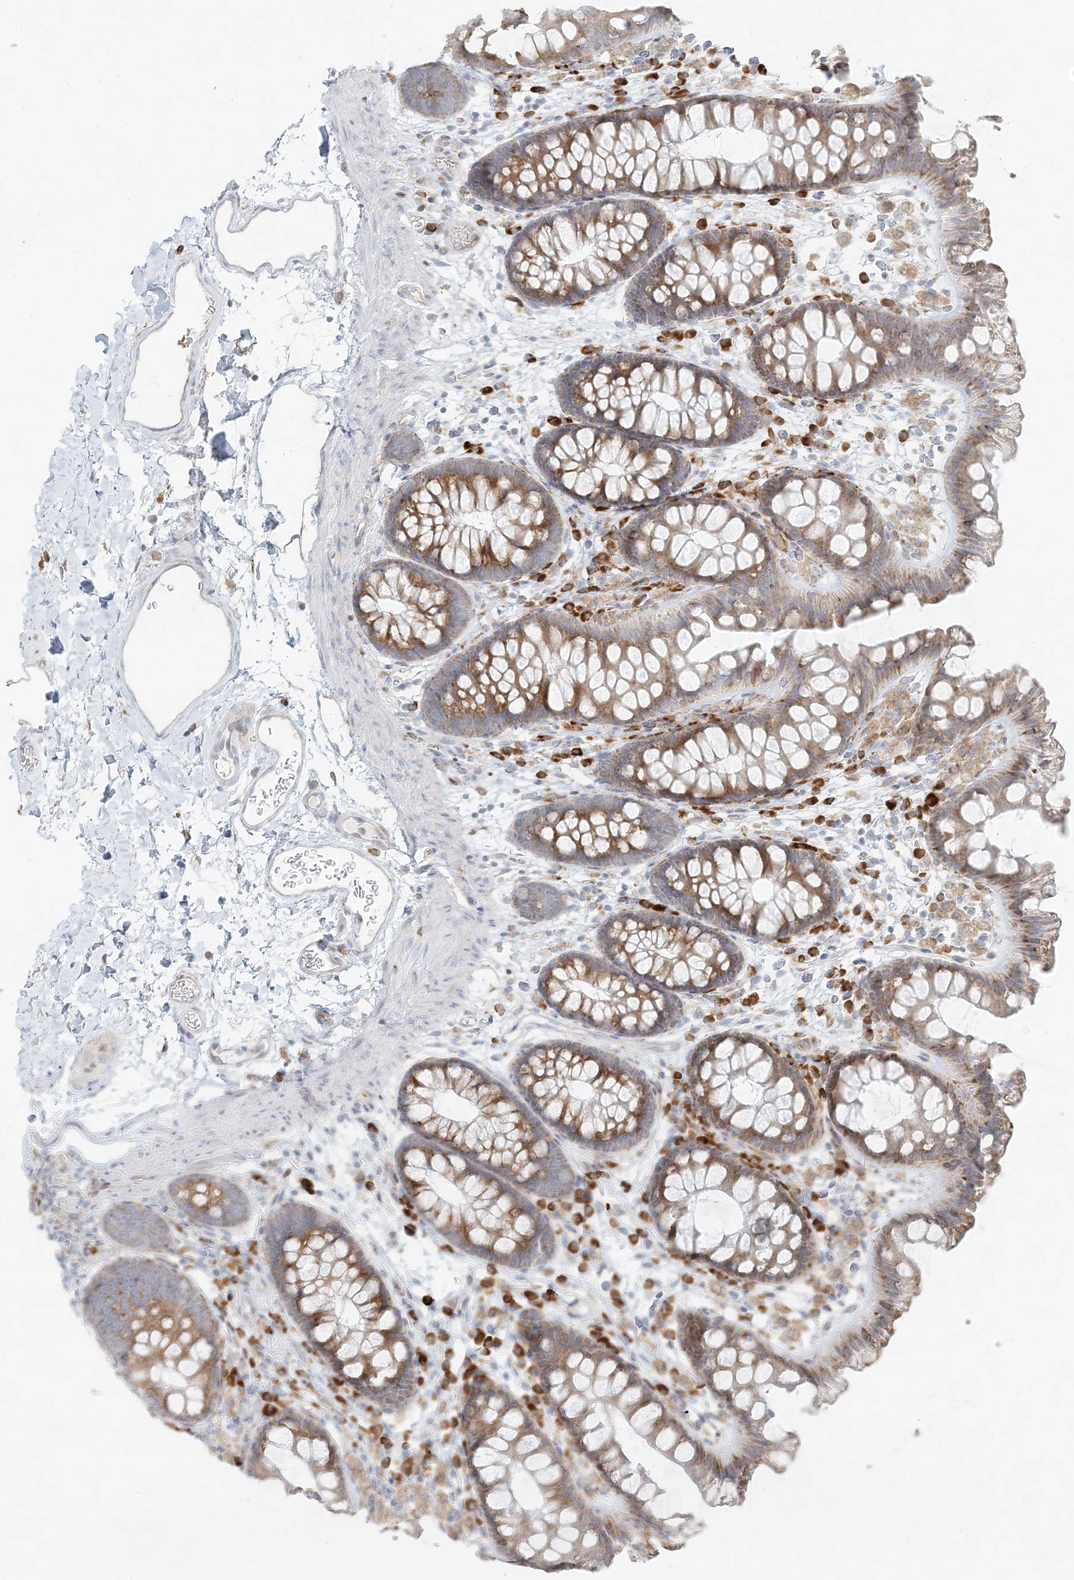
{"staining": {"intensity": "negative", "quantity": "none", "location": "none"}, "tissue": "colon", "cell_type": "Endothelial cells", "image_type": "normal", "snomed": [{"axis": "morphology", "description": "Normal tissue, NOS"}, {"axis": "topography", "description": "Colon"}], "caption": "This is a photomicrograph of immunohistochemistry staining of normal colon, which shows no positivity in endothelial cells.", "gene": "STK11IP", "patient": {"sex": "female", "age": 62}}